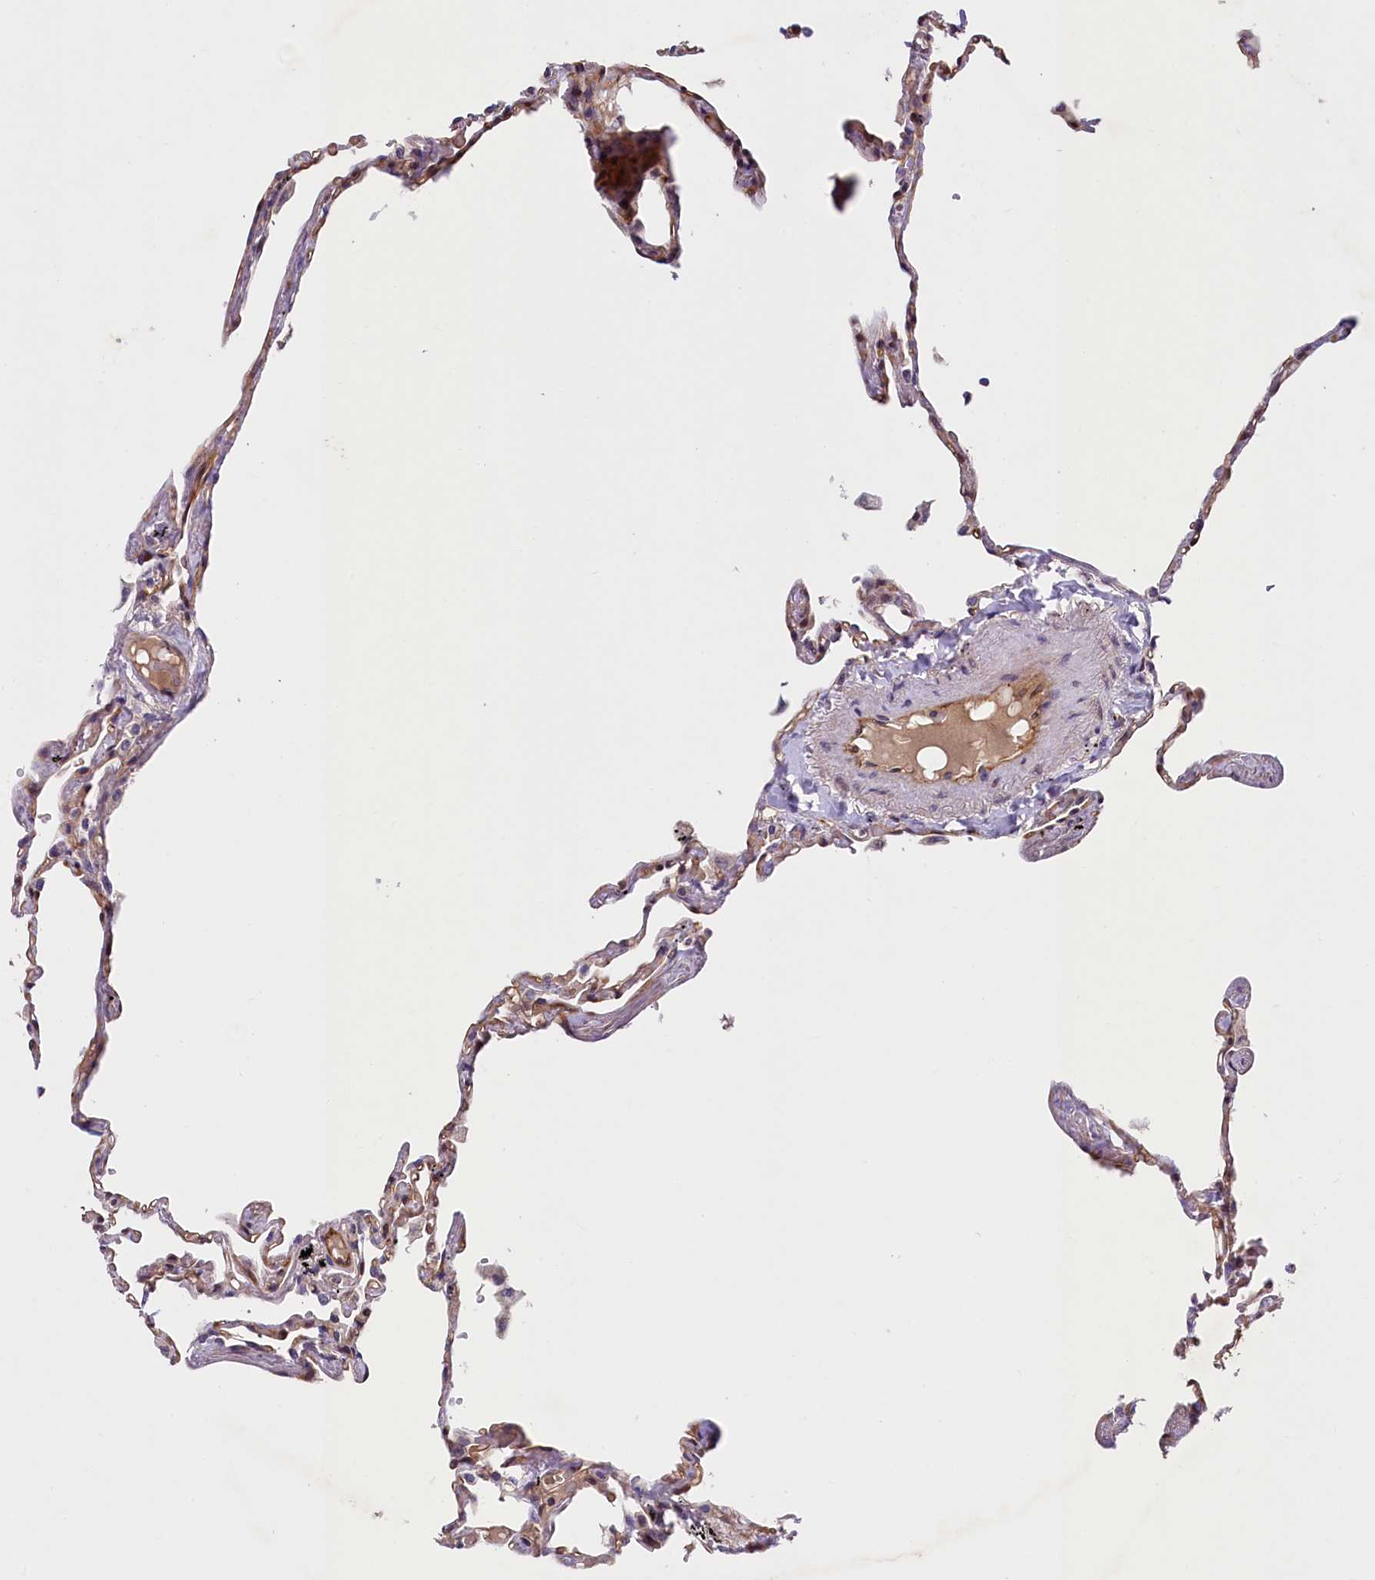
{"staining": {"intensity": "moderate", "quantity": "<25%", "location": "cytoplasmic/membranous,nuclear"}, "tissue": "lung", "cell_type": "Alveolar cells", "image_type": "normal", "snomed": [{"axis": "morphology", "description": "Normal tissue, NOS"}, {"axis": "topography", "description": "Lung"}], "caption": "Lung stained with immunohistochemistry (IHC) shows moderate cytoplasmic/membranous,nuclear positivity in approximately <25% of alveolar cells. Using DAB (brown) and hematoxylin (blue) stains, captured at high magnification using brightfield microscopy.", "gene": "SNRK", "patient": {"sex": "female", "age": 67}}